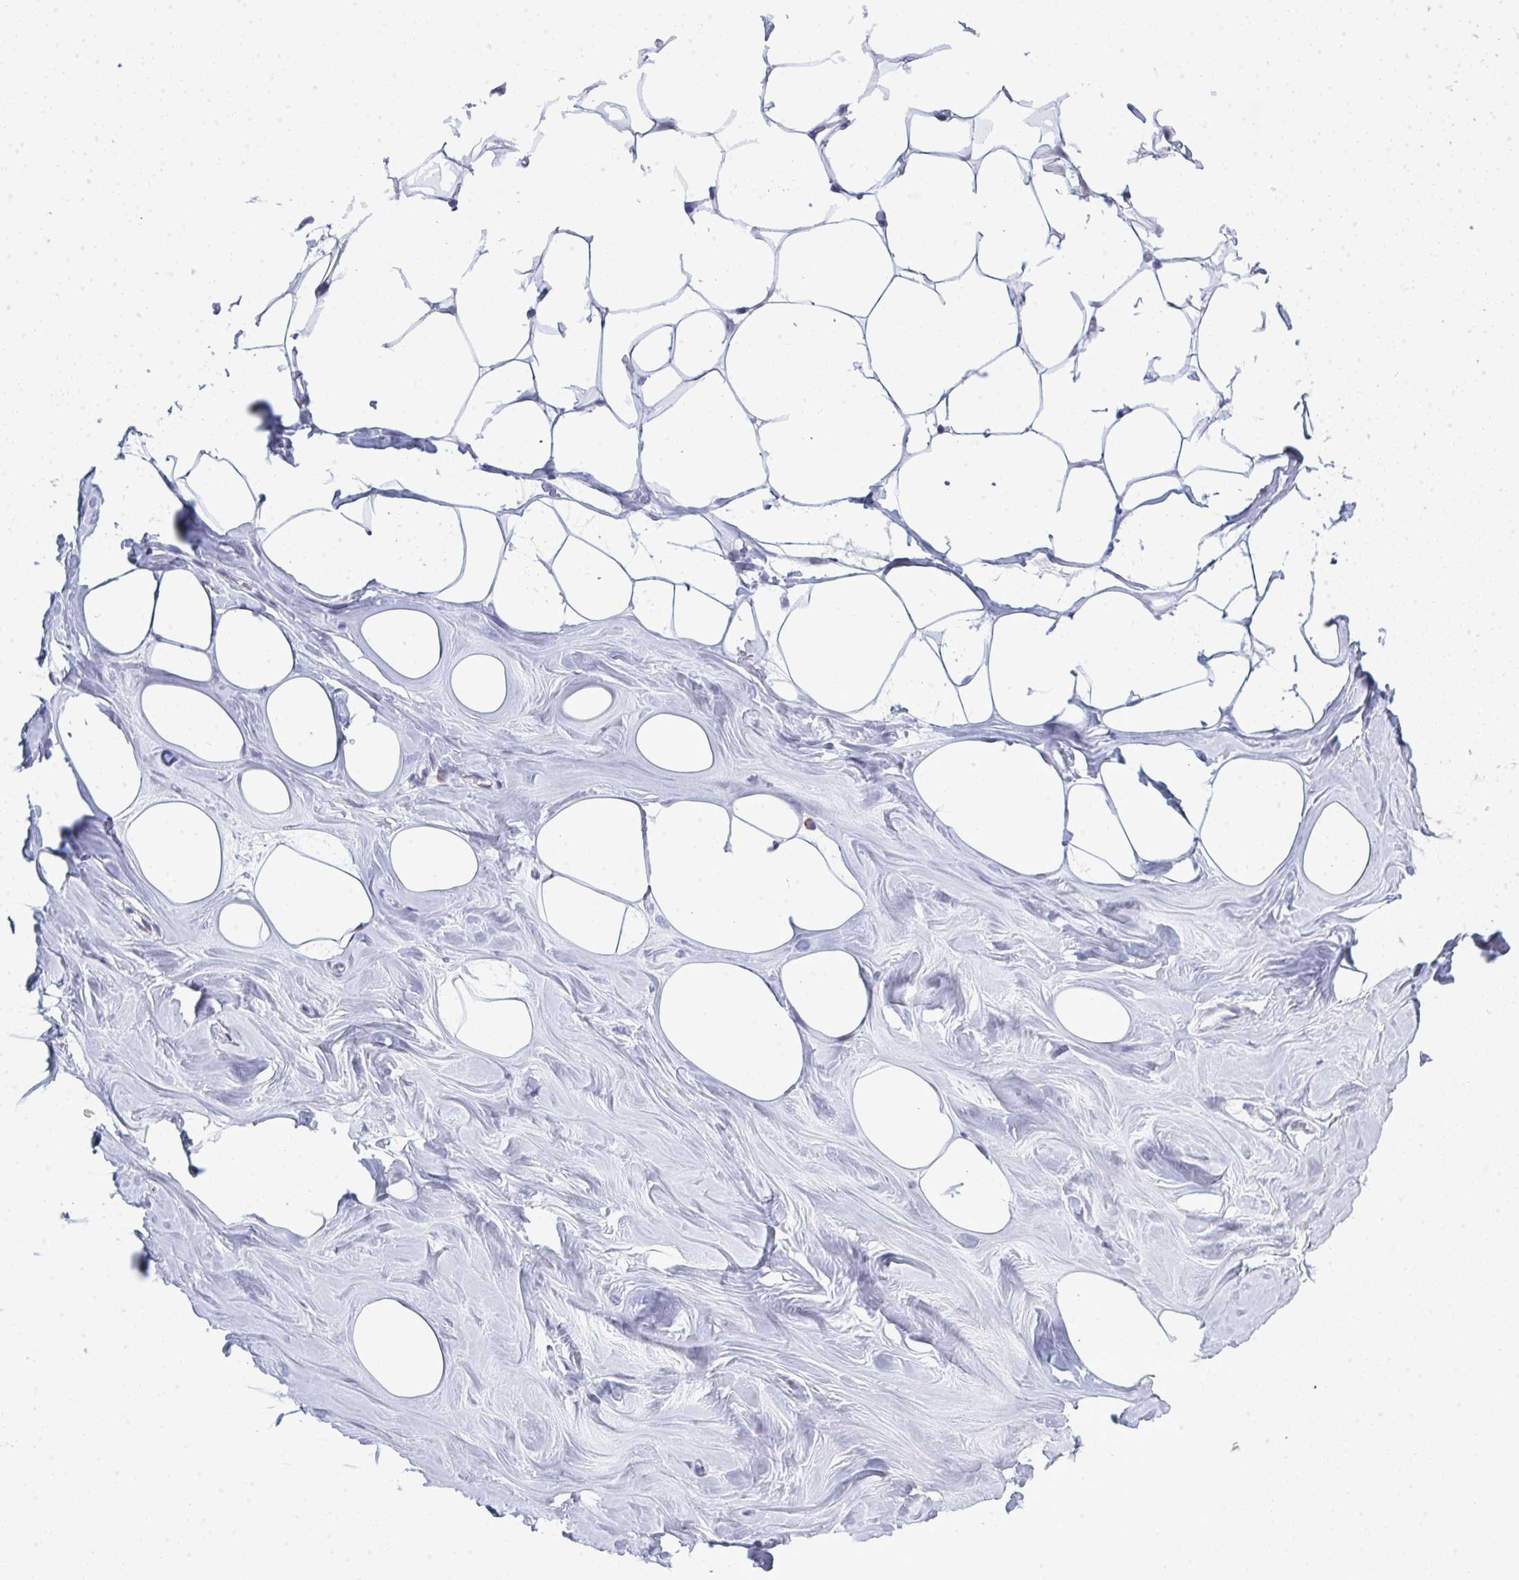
{"staining": {"intensity": "negative", "quantity": "none", "location": "none"}, "tissue": "breast", "cell_type": "Adipocytes", "image_type": "normal", "snomed": [{"axis": "morphology", "description": "Normal tissue, NOS"}, {"axis": "topography", "description": "Breast"}], "caption": "Immunohistochemistry (IHC) of normal human breast reveals no expression in adipocytes. (DAB immunohistochemistry (IHC), high magnification).", "gene": "TAB1", "patient": {"sex": "female", "age": 27}}